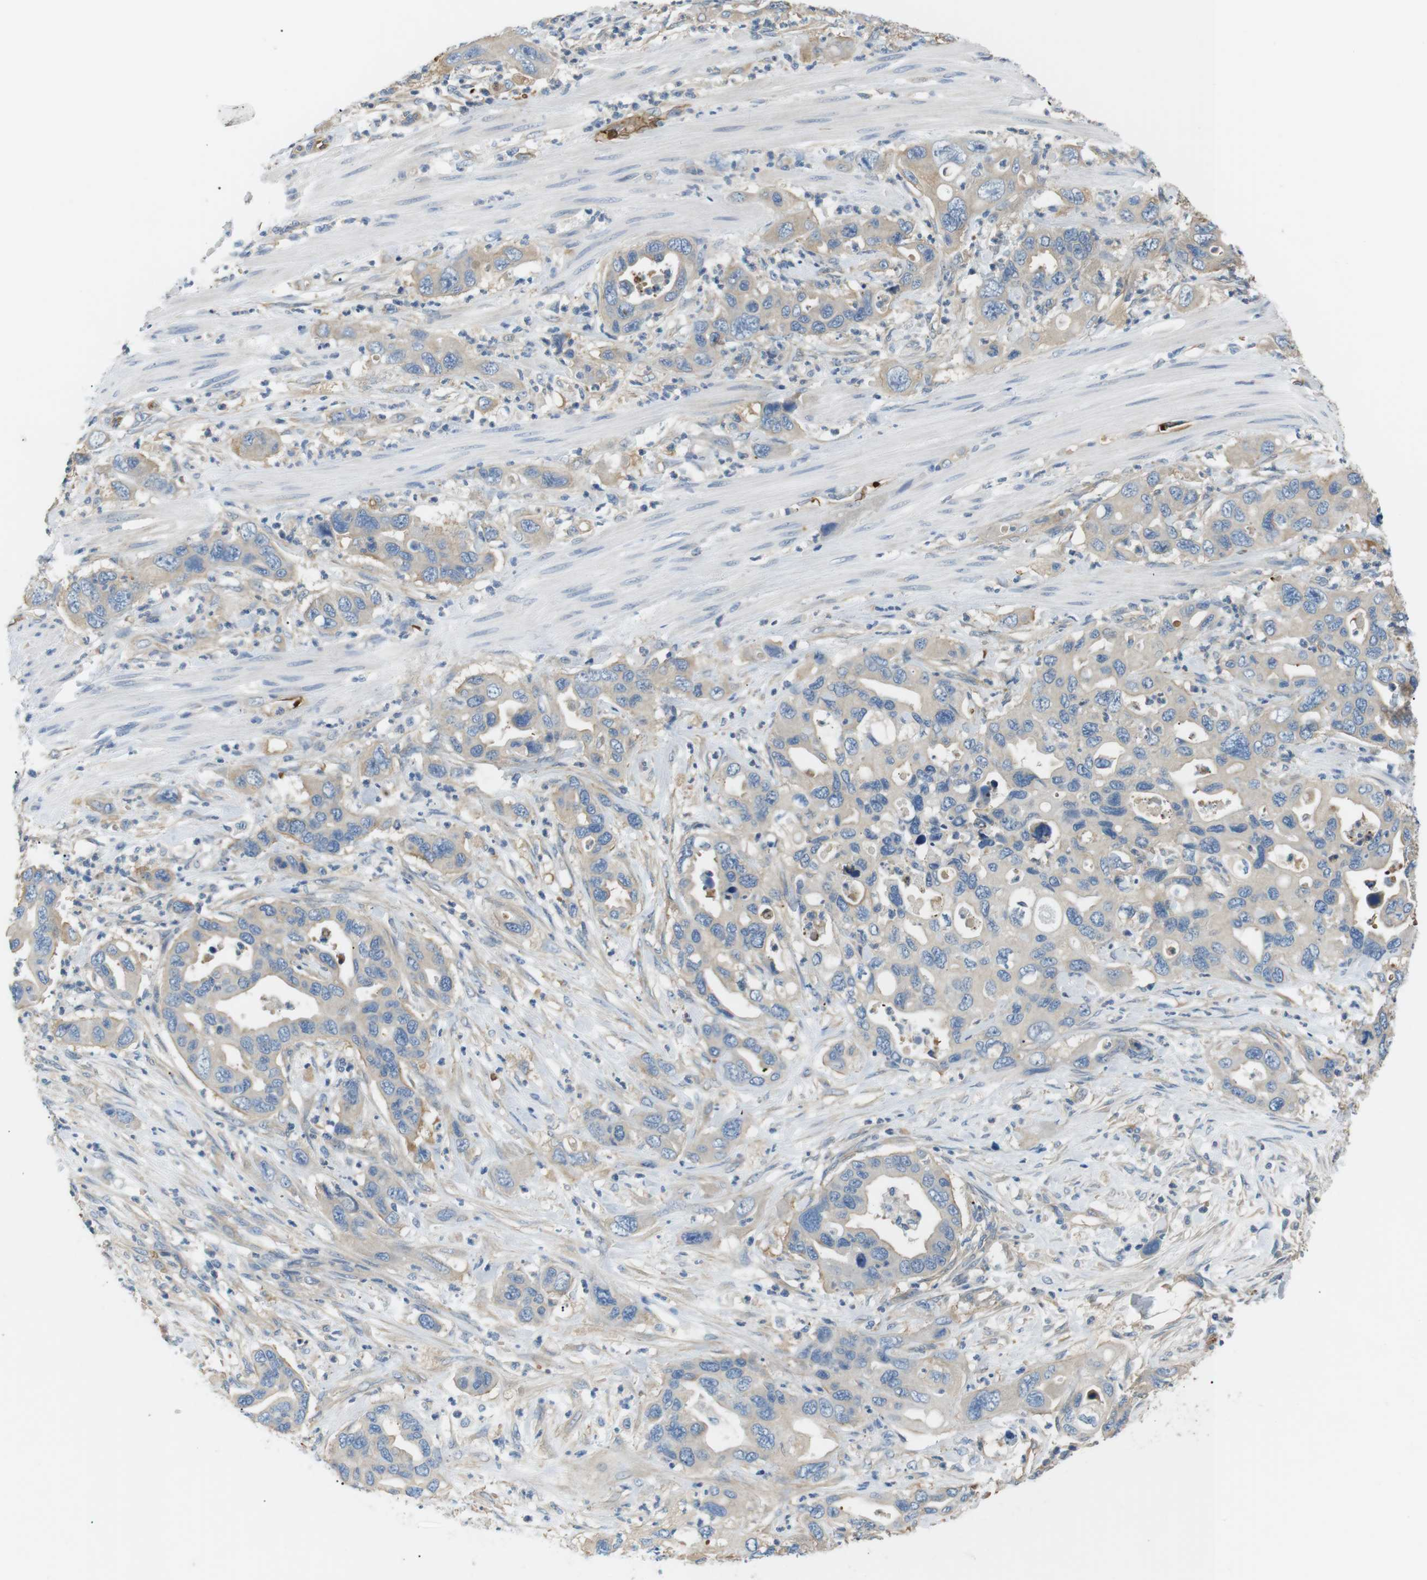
{"staining": {"intensity": "weak", "quantity": ">75%", "location": "cytoplasmic/membranous"}, "tissue": "pancreatic cancer", "cell_type": "Tumor cells", "image_type": "cancer", "snomed": [{"axis": "morphology", "description": "Adenocarcinoma, NOS"}, {"axis": "topography", "description": "Pancreas"}], "caption": "A brown stain labels weak cytoplasmic/membranous expression of a protein in human pancreatic cancer tumor cells.", "gene": "ADCY10", "patient": {"sex": "female", "age": 71}}